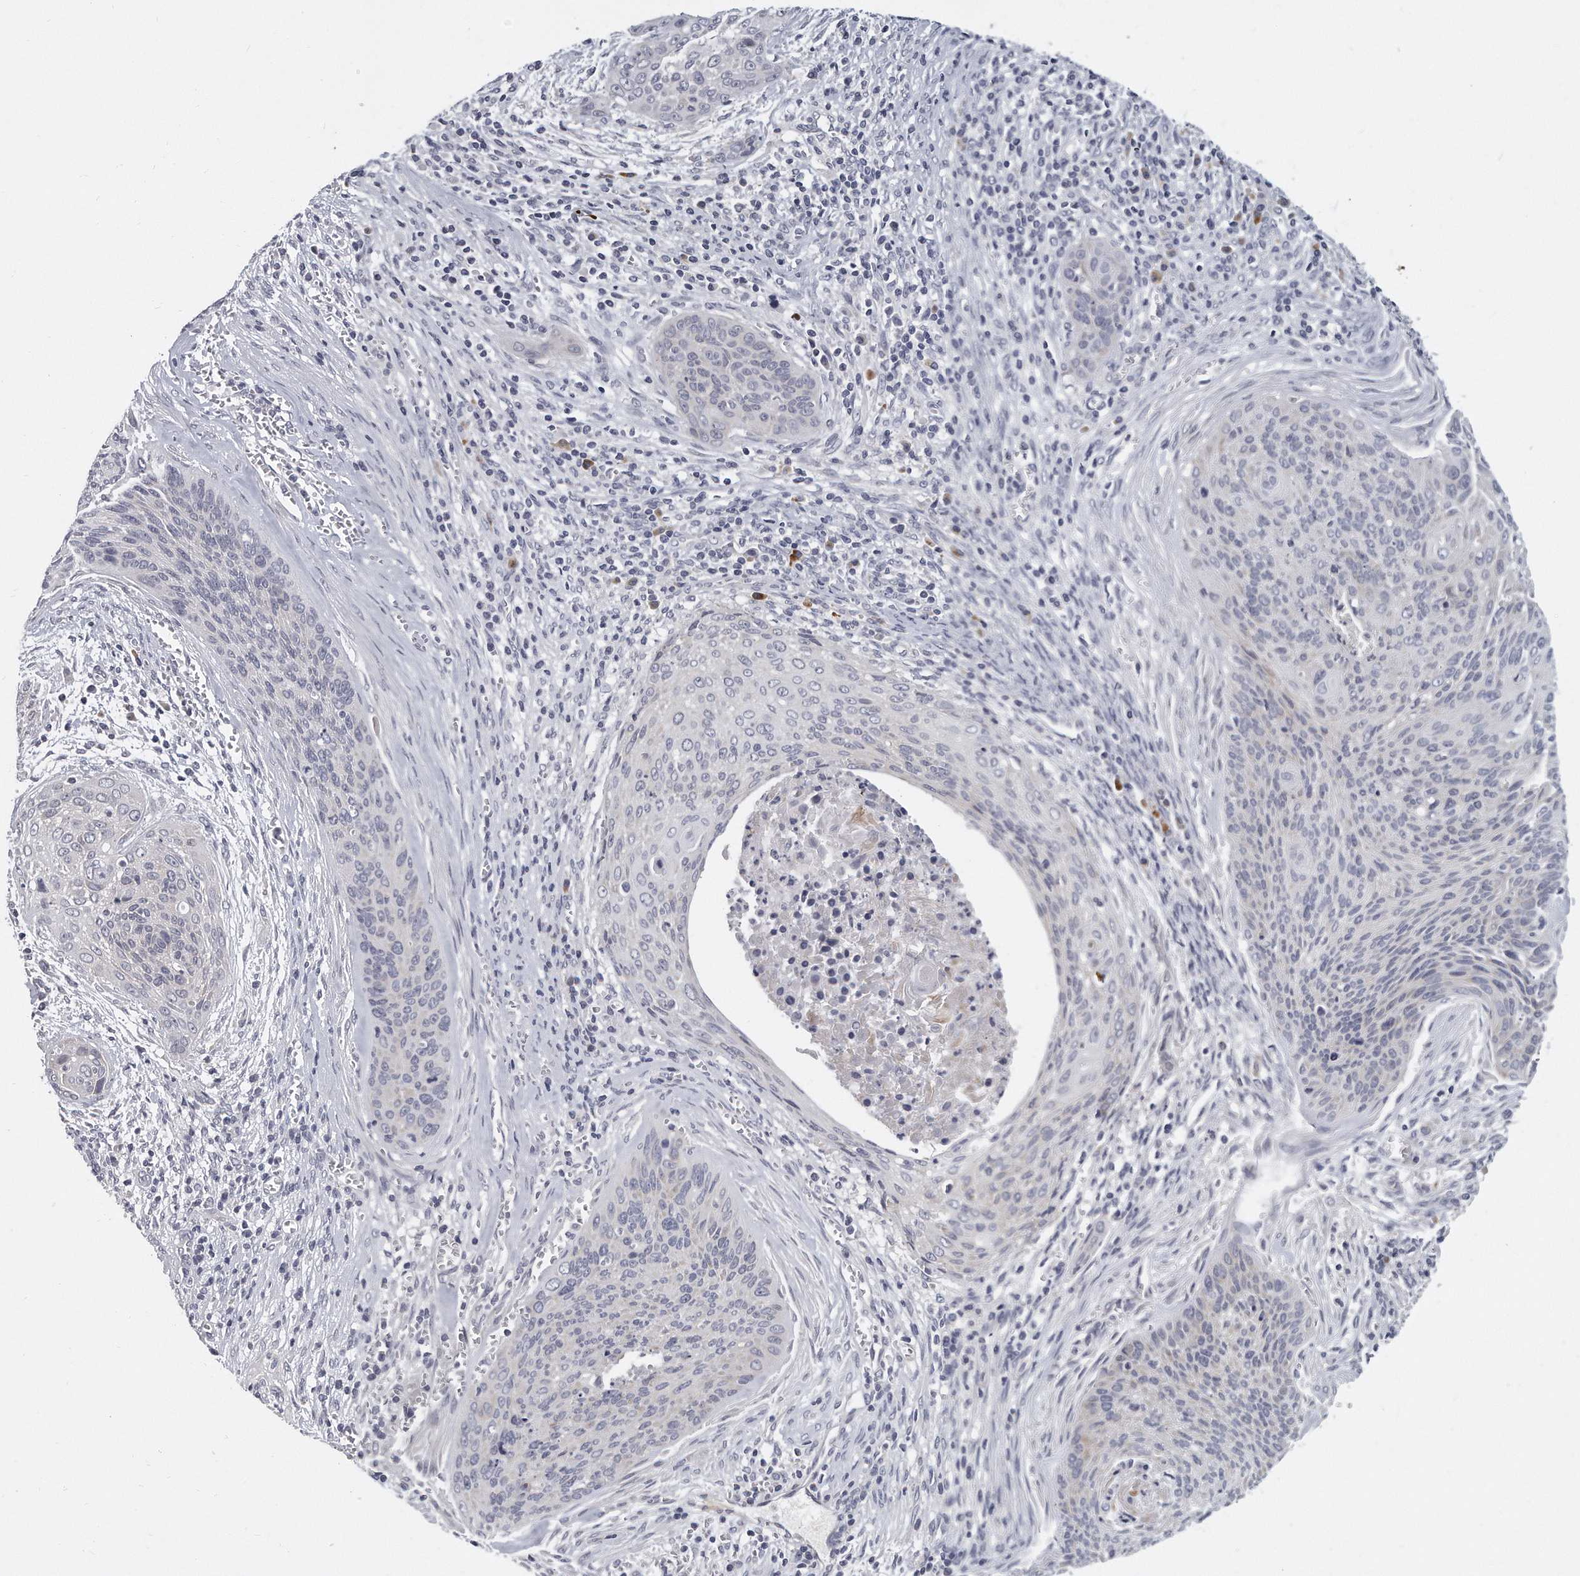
{"staining": {"intensity": "negative", "quantity": "none", "location": "none"}, "tissue": "cervical cancer", "cell_type": "Tumor cells", "image_type": "cancer", "snomed": [{"axis": "morphology", "description": "Squamous cell carcinoma, NOS"}, {"axis": "topography", "description": "Cervix"}], "caption": "DAB (3,3'-diaminobenzidine) immunohistochemical staining of cervical cancer reveals no significant staining in tumor cells. (Stains: DAB immunohistochemistry (IHC) with hematoxylin counter stain, Microscopy: brightfield microscopy at high magnification).", "gene": "PLEKHA6", "patient": {"sex": "female", "age": 55}}